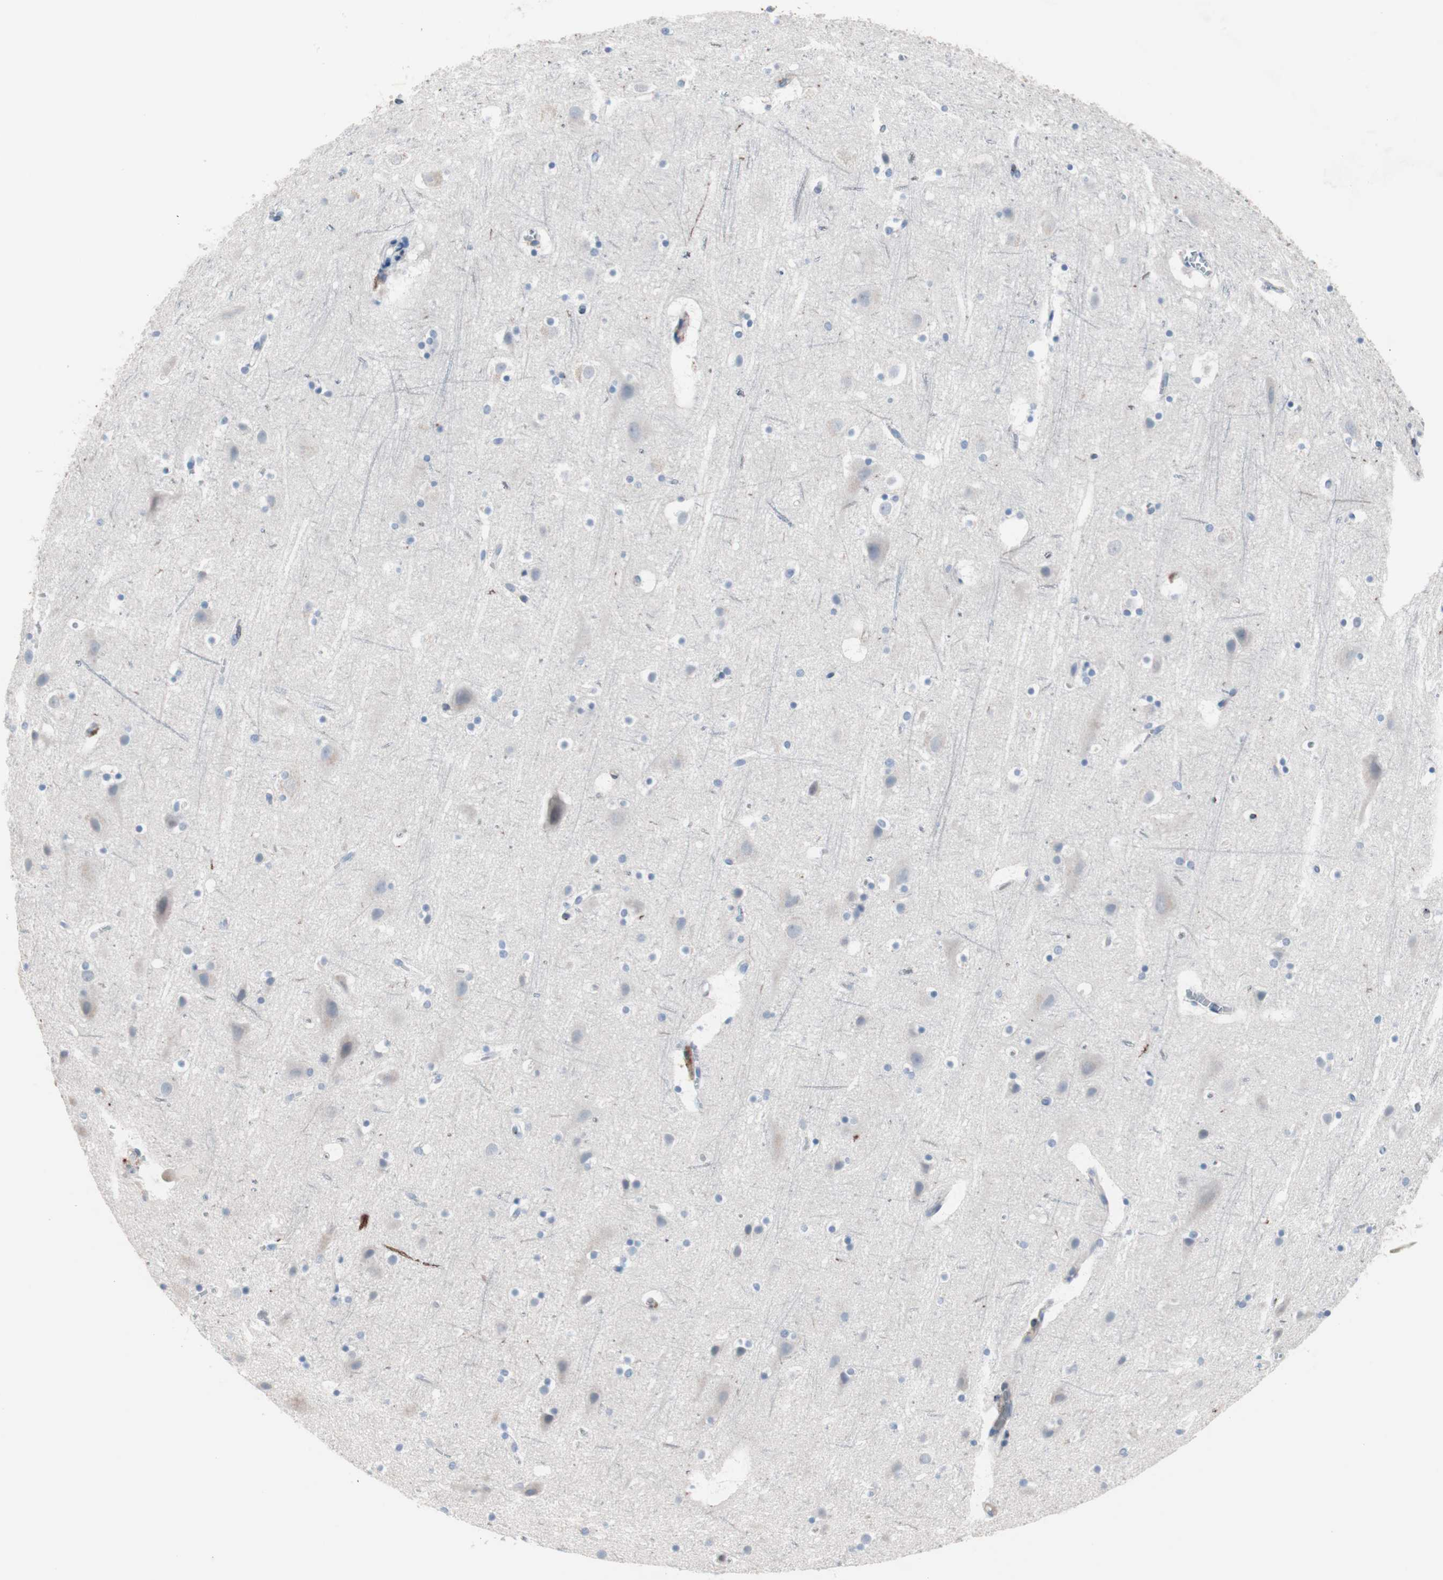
{"staining": {"intensity": "negative", "quantity": "none", "location": "none"}, "tissue": "cerebral cortex", "cell_type": "Endothelial cells", "image_type": "normal", "snomed": [{"axis": "morphology", "description": "Normal tissue, NOS"}, {"axis": "topography", "description": "Cerebral cortex"}], "caption": "Immunohistochemistry photomicrograph of normal cerebral cortex: cerebral cortex stained with DAB (3,3'-diaminobenzidine) shows no significant protein positivity in endothelial cells.", "gene": "ULBP1", "patient": {"sex": "male", "age": 45}}